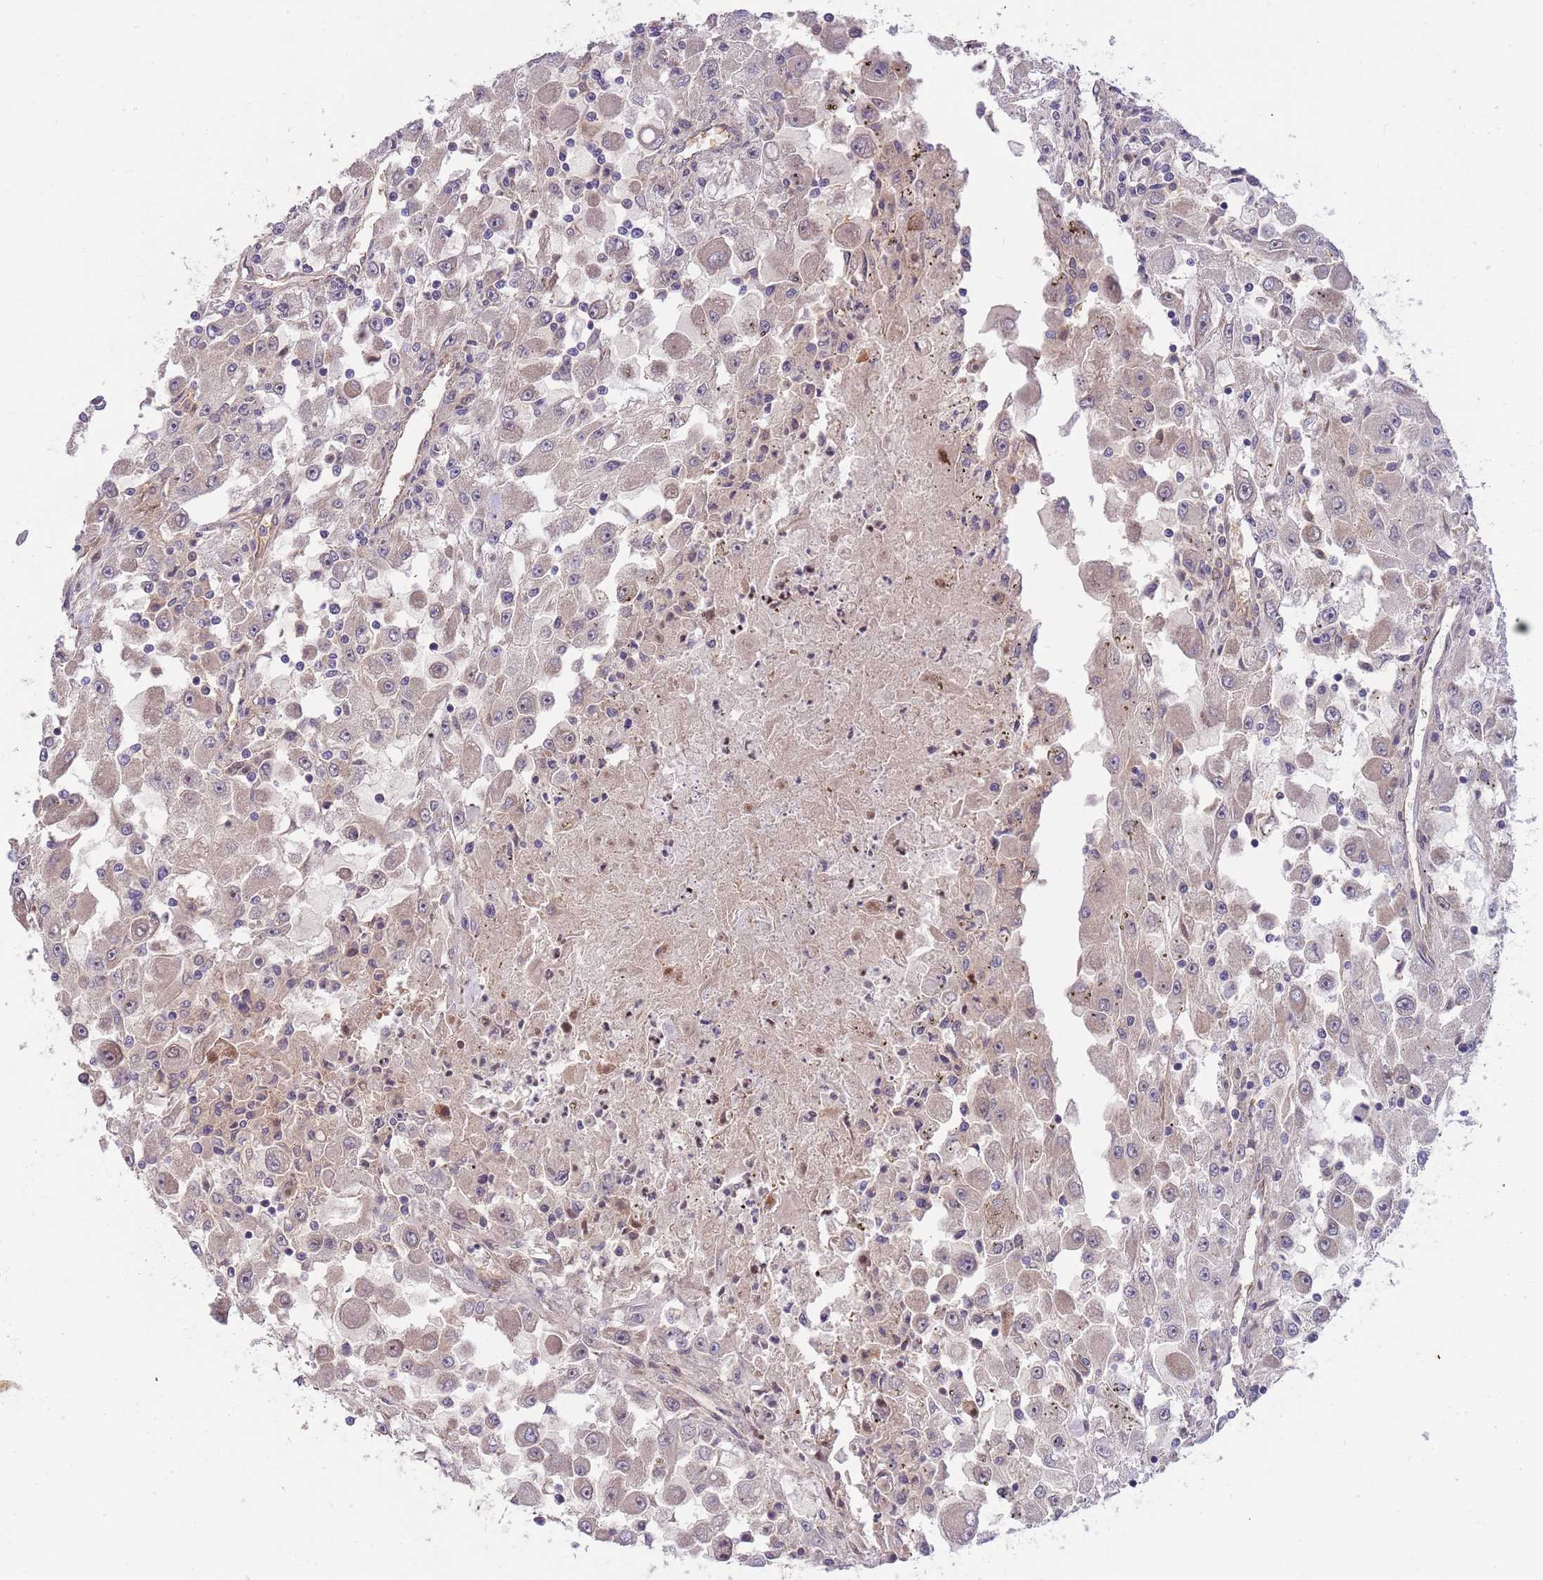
{"staining": {"intensity": "weak", "quantity": "25%-75%", "location": "cytoplasmic/membranous"}, "tissue": "renal cancer", "cell_type": "Tumor cells", "image_type": "cancer", "snomed": [{"axis": "morphology", "description": "Adenocarcinoma, NOS"}, {"axis": "topography", "description": "Kidney"}], "caption": "Brown immunohistochemical staining in human renal cancer displays weak cytoplasmic/membranous staining in about 25%-75% of tumor cells.", "gene": "NT5DC4", "patient": {"sex": "female", "age": 67}}